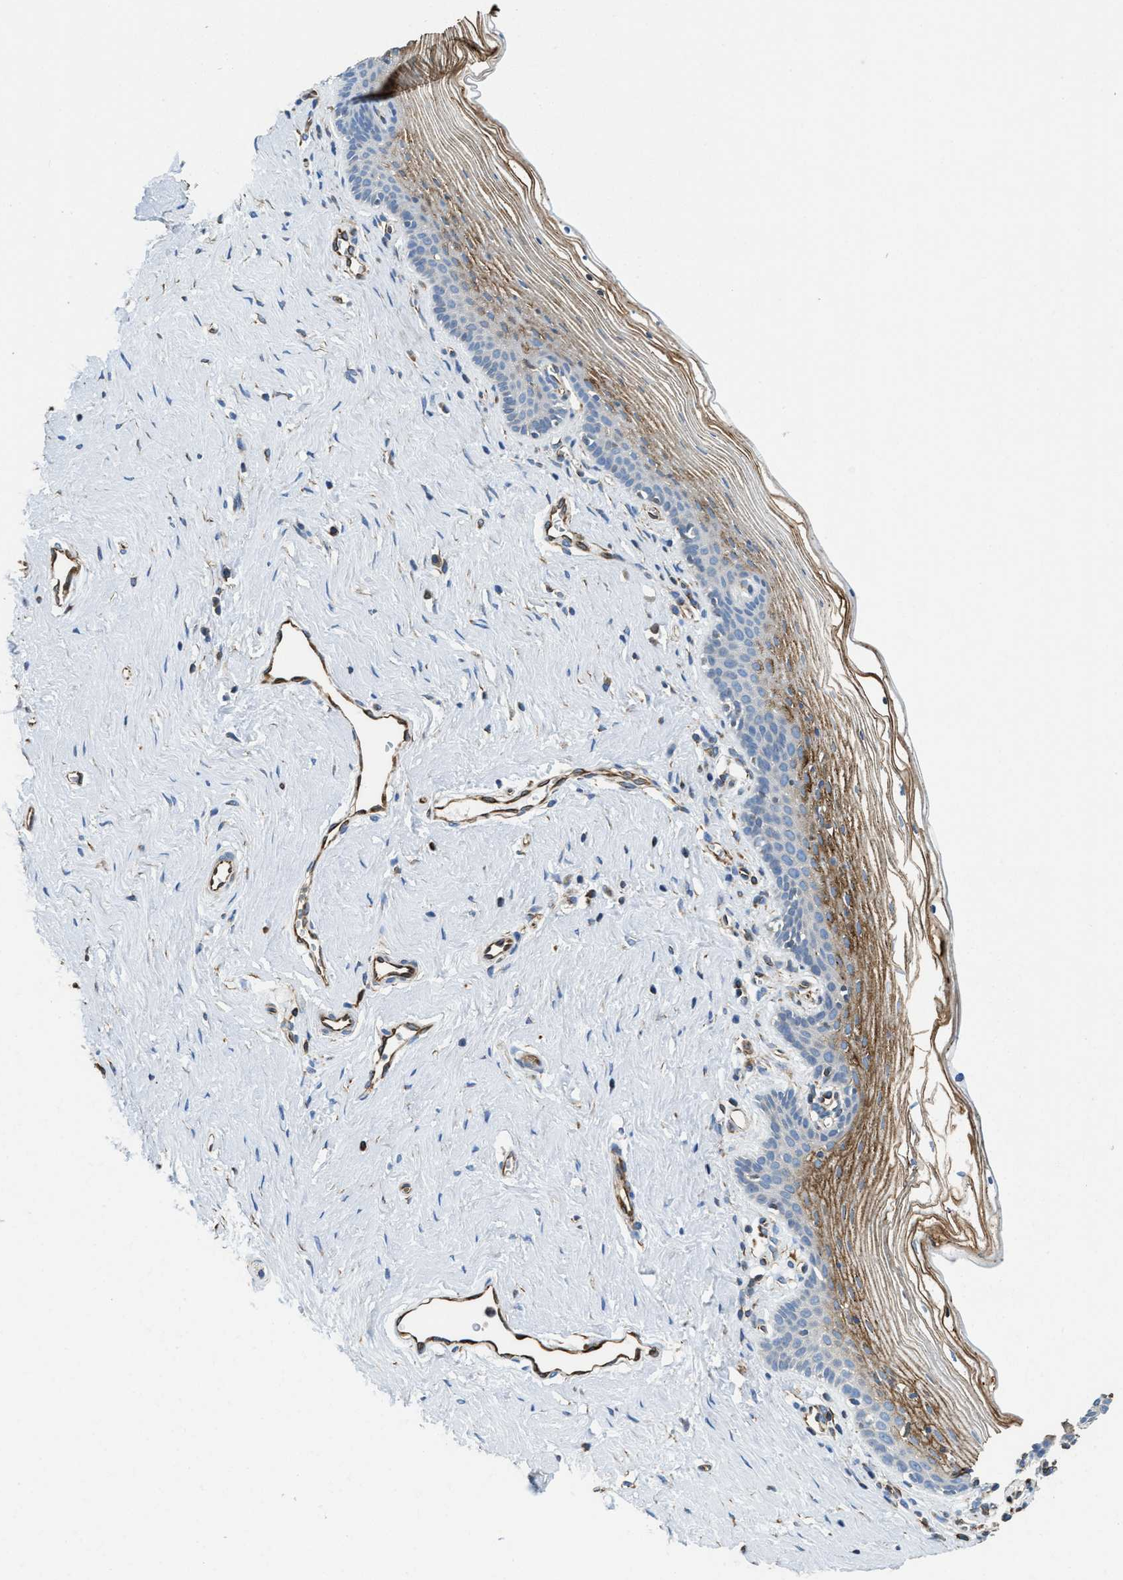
{"staining": {"intensity": "strong", "quantity": "25%-75%", "location": "cytoplasmic/membranous"}, "tissue": "vagina", "cell_type": "Squamous epithelial cells", "image_type": "normal", "snomed": [{"axis": "morphology", "description": "Normal tissue, NOS"}, {"axis": "topography", "description": "Vagina"}], "caption": "Strong cytoplasmic/membranous expression is appreciated in approximately 25%-75% of squamous epithelial cells in benign vagina.", "gene": "HSD17B12", "patient": {"sex": "female", "age": 32}}